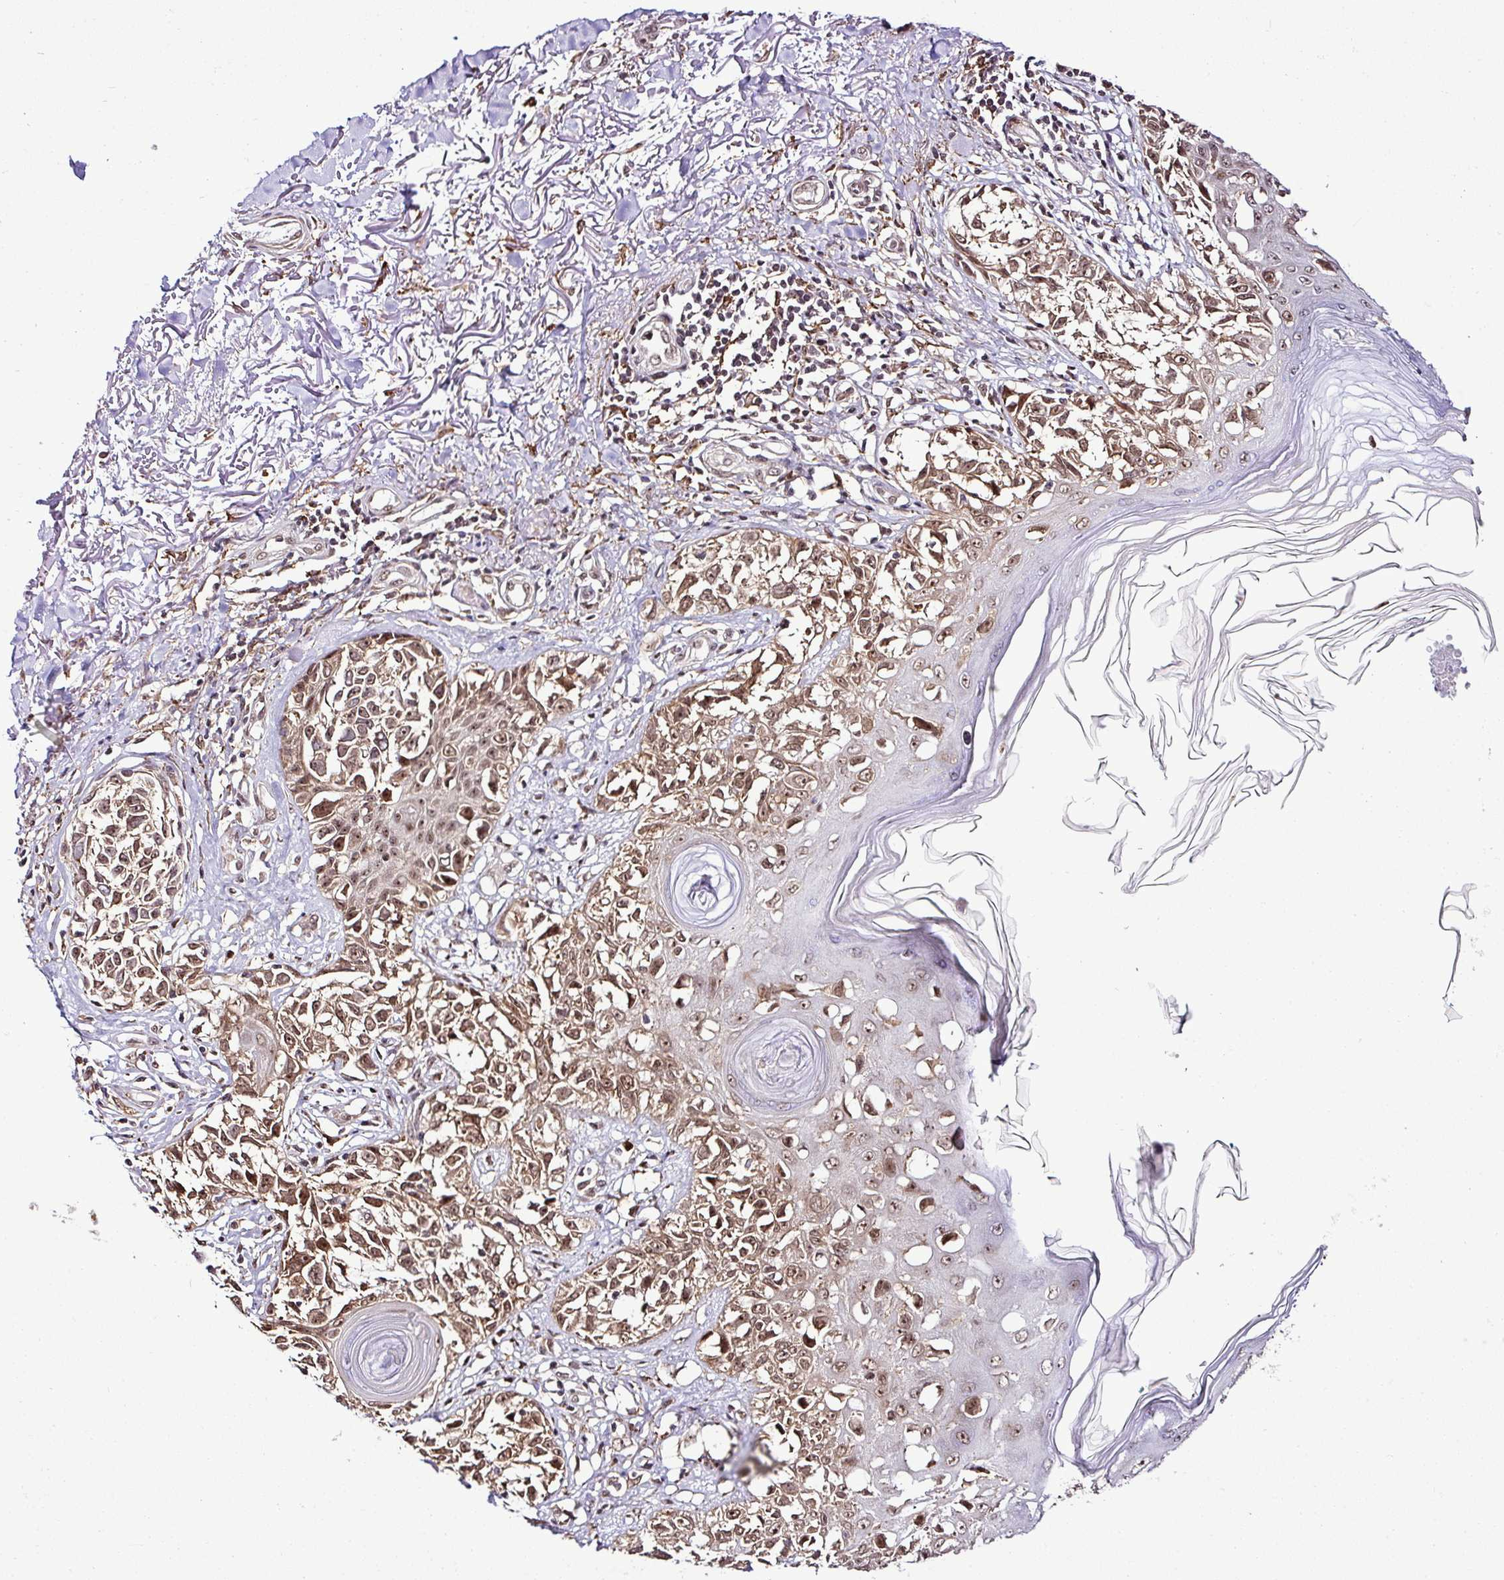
{"staining": {"intensity": "moderate", "quantity": ">75%", "location": "cytoplasmic/membranous,nuclear"}, "tissue": "melanoma", "cell_type": "Tumor cells", "image_type": "cancer", "snomed": [{"axis": "morphology", "description": "Malignant melanoma, NOS"}, {"axis": "topography", "description": "Skin"}], "caption": "The histopathology image shows a brown stain indicating the presence of a protein in the cytoplasmic/membranous and nuclear of tumor cells in melanoma.", "gene": "FAM153A", "patient": {"sex": "male", "age": 73}}